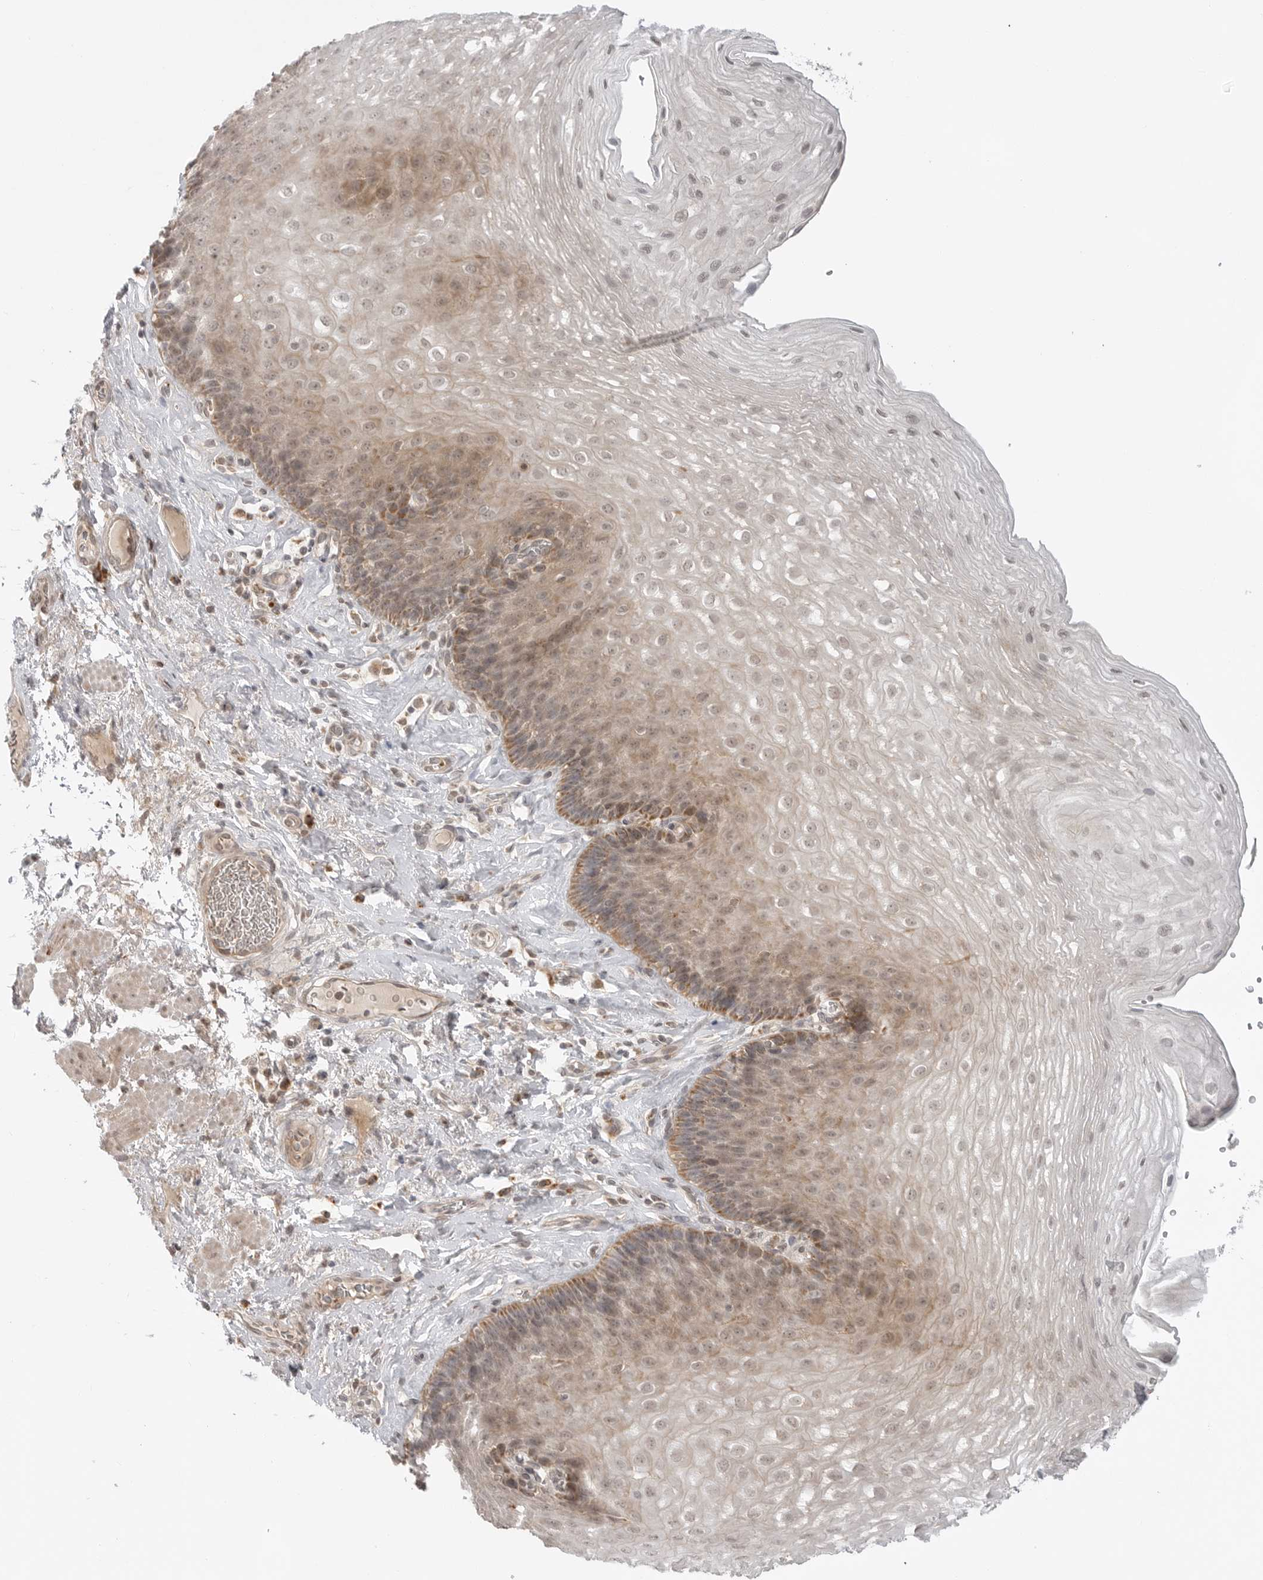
{"staining": {"intensity": "moderate", "quantity": "25%-75%", "location": "cytoplasmic/membranous,nuclear"}, "tissue": "esophagus", "cell_type": "Squamous epithelial cells", "image_type": "normal", "snomed": [{"axis": "morphology", "description": "Normal tissue, NOS"}, {"axis": "topography", "description": "Esophagus"}], "caption": "Immunohistochemistry staining of normal esophagus, which reveals medium levels of moderate cytoplasmic/membranous,nuclear positivity in approximately 25%-75% of squamous epithelial cells indicating moderate cytoplasmic/membranous,nuclear protein positivity. The staining was performed using DAB (brown) for protein detection and nuclei were counterstained in hematoxylin (blue).", "gene": "KALRN", "patient": {"sex": "female", "age": 66}}